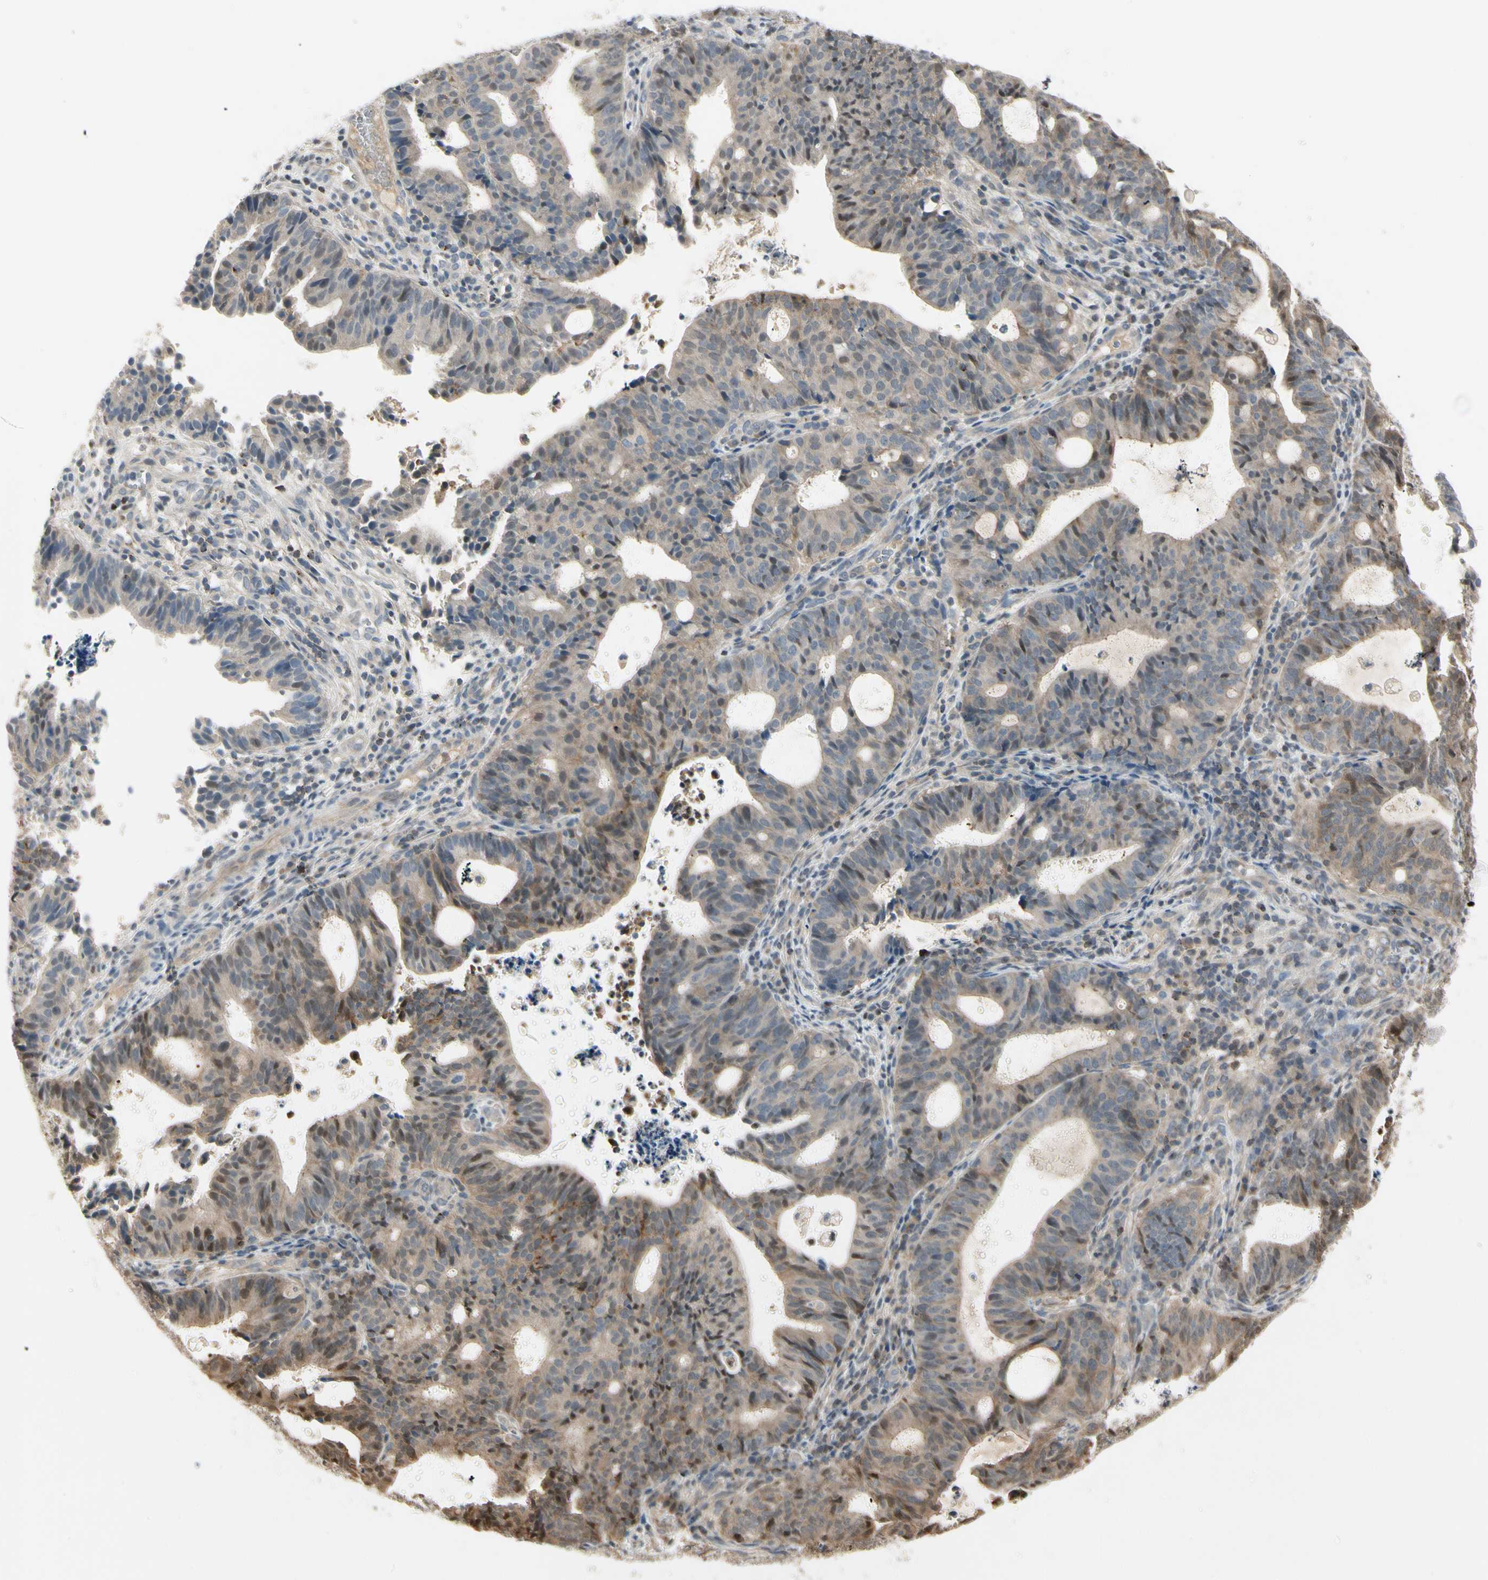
{"staining": {"intensity": "moderate", "quantity": ">75%", "location": "cytoplasmic/membranous,nuclear"}, "tissue": "endometrial cancer", "cell_type": "Tumor cells", "image_type": "cancer", "snomed": [{"axis": "morphology", "description": "Adenocarcinoma, NOS"}, {"axis": "topography", "description": "Uterus"}], "caption": "Immunohistochemical staining of human endometrial cancer demonstrates moderate cytoplasmic/membranous and nuclear protein expression in approximately >75% of tumor cells.", "gene": "EVC", "patient": {"sex": "female", "age": 83}}